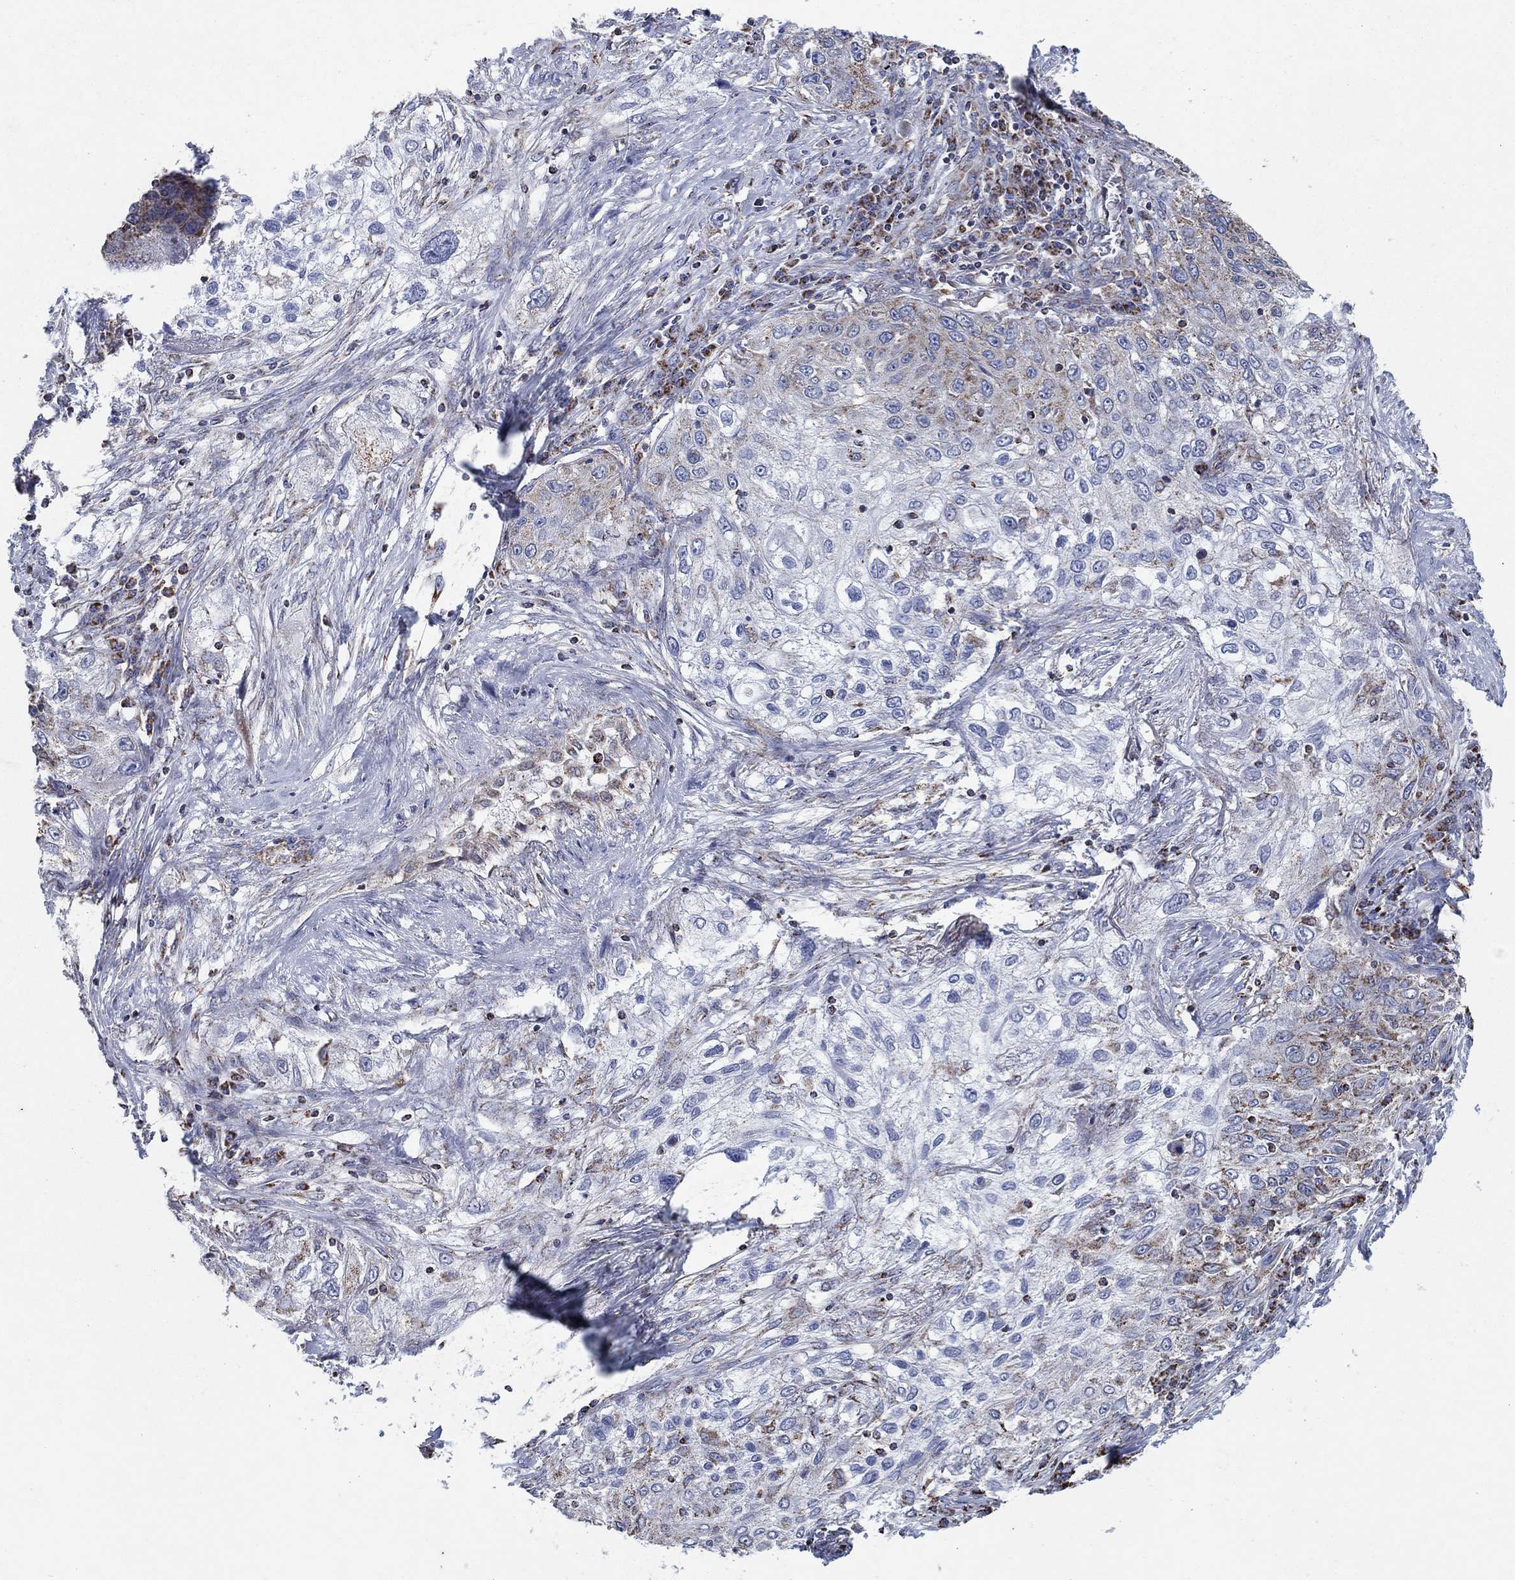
{"staining": {"intensity": "moderate", "quantity": "25%-75%", "location": "cytoplasmic/membranous"}, "tissue": "lung cancer", "cell_type": "Tumor cells", "image_type": "cancer", "snomed": [{"axis": "morphology", "description": "Squamous cell carcinoma, NOS"}, {"axis": "topography", "description": "Lung"}], "caption": "The image demonstrates a brown stain indicating the presence of a protein in the cytoplasmic/membranous of tumor cells in lung cancer (squamous cell carcinoma). (DAB (3,3'-diaminobenzidine) IHC with brightfield microscopy, high magnification).", "gene": "C9orf85", "patient": {"sex": "female", "age": 69}}